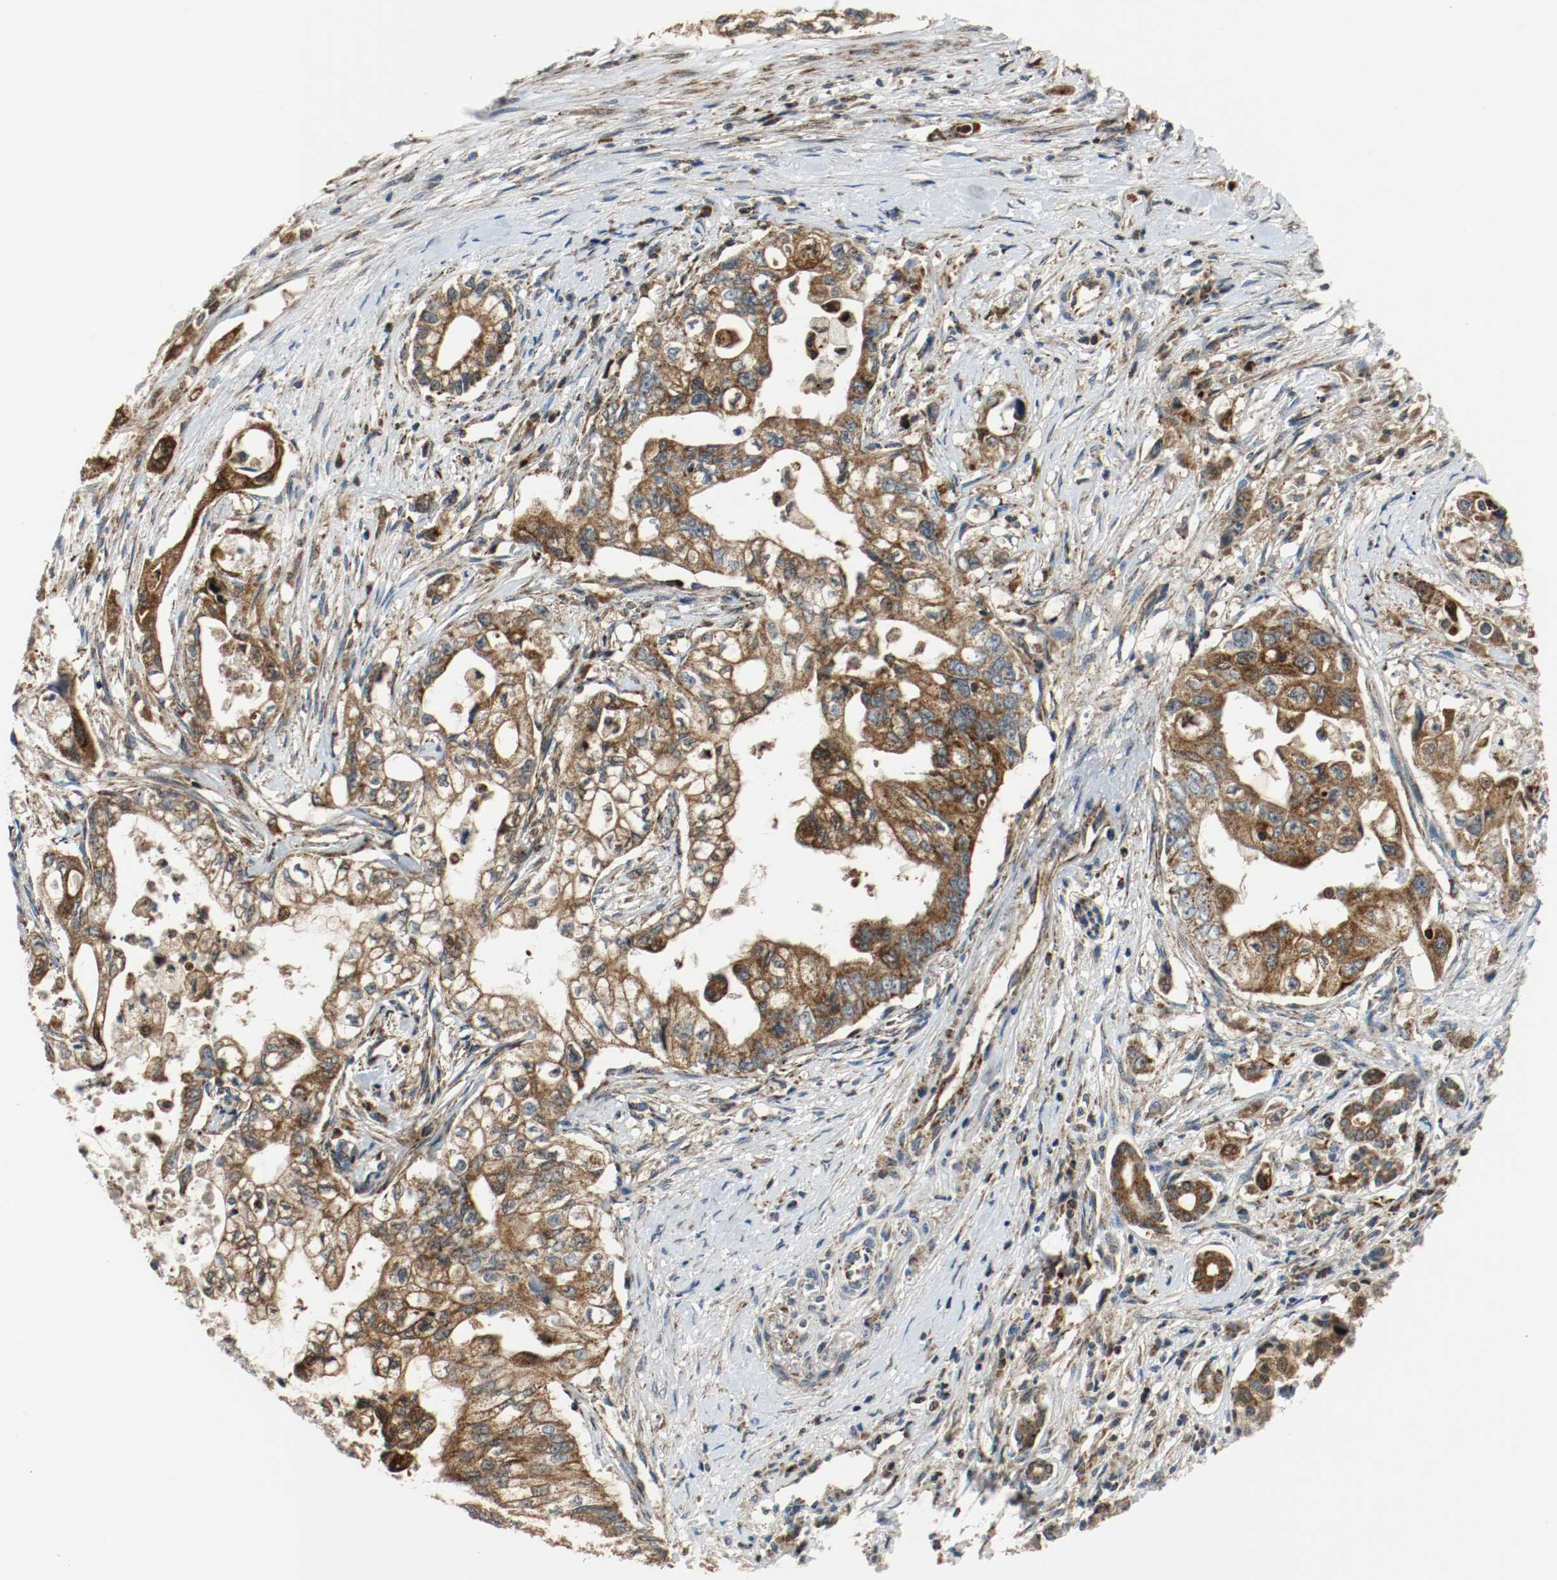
{"staining": {"intensity": "strong", "quantity": ">75%", "location": "cytoplasmic/membranous"}, "tissue": "pancreatic cancer", "cell_type": "Tumor cells", "image_type": "cancer", "snomed": [{"axis": "morphology", "description": "Normal tissue, NOS"}, {"axis": "topography", "description": "Pancreas"}], "caption": "Strong cytoplasmic/membranous protein expression is seen in about >75% of tumor cells in pancreatic cancer.", "gene": "TXNRD1", "patient": {"sex": "male", "age": 42}}